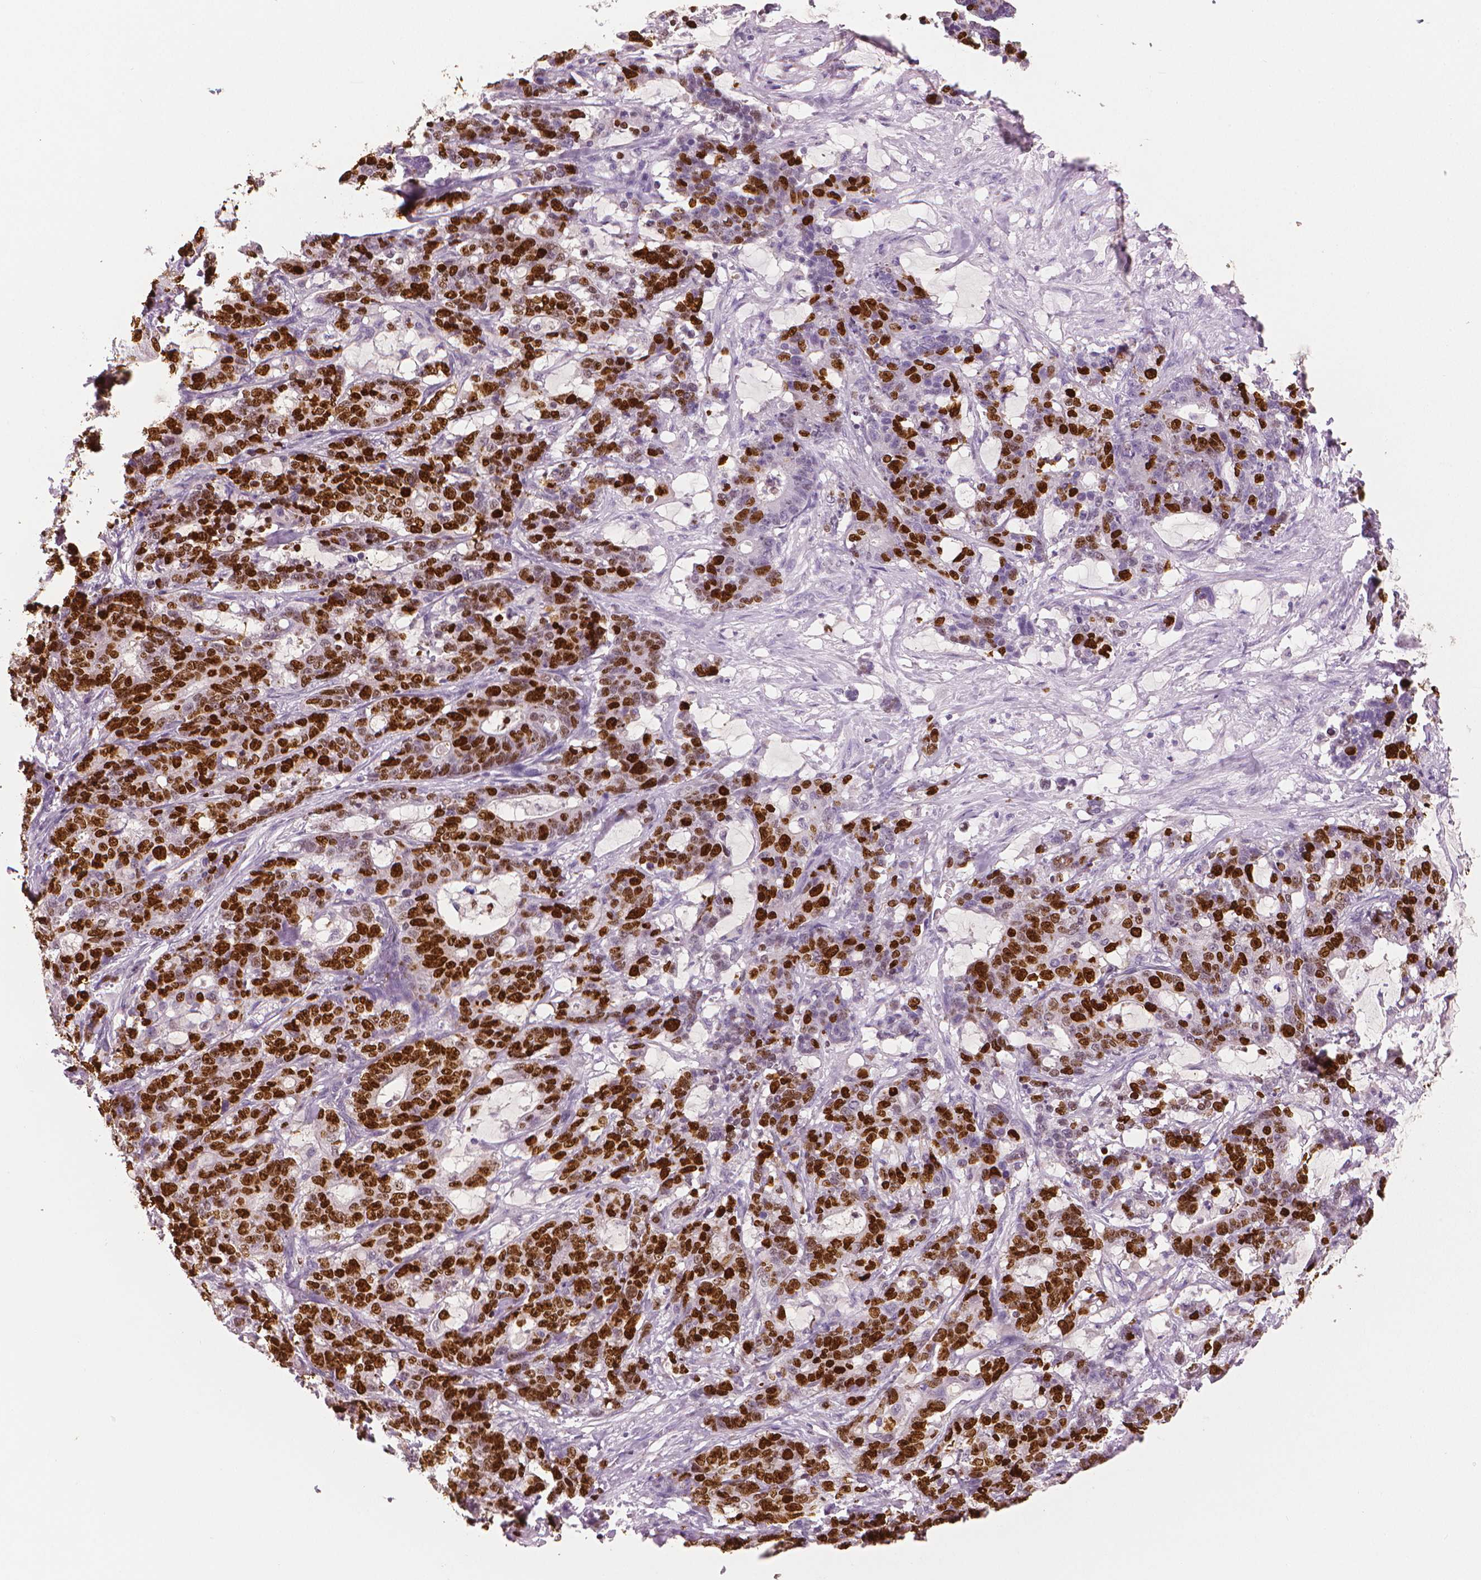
{"staining": {"intensity": "strong", "quantity": ">75%", "location": "nuclear"}, "tissue": "stomach cancer", "cell_type": "Tumor cells", "image_type": "cancer", "snomed": [{"axis": "morphology", "description": "Normal tissue, NOS"}, {"axis": "morphology", "description": "Adenocarcinoma, NOS"}, {"axis": "topography", "description": "Stomach"}], "caption": "An immunohistochemistry image of tumor tissue is shown. Protein staining in brown highlights strong nuclear positivity in adenocarcinoma (stomach) within tumor cells. Immunohistochemistry stains the protein of interest in brown and the nuclei are stained blue.", "gene": "MKI67", "patient": {"sex": "female", "age": 64}}